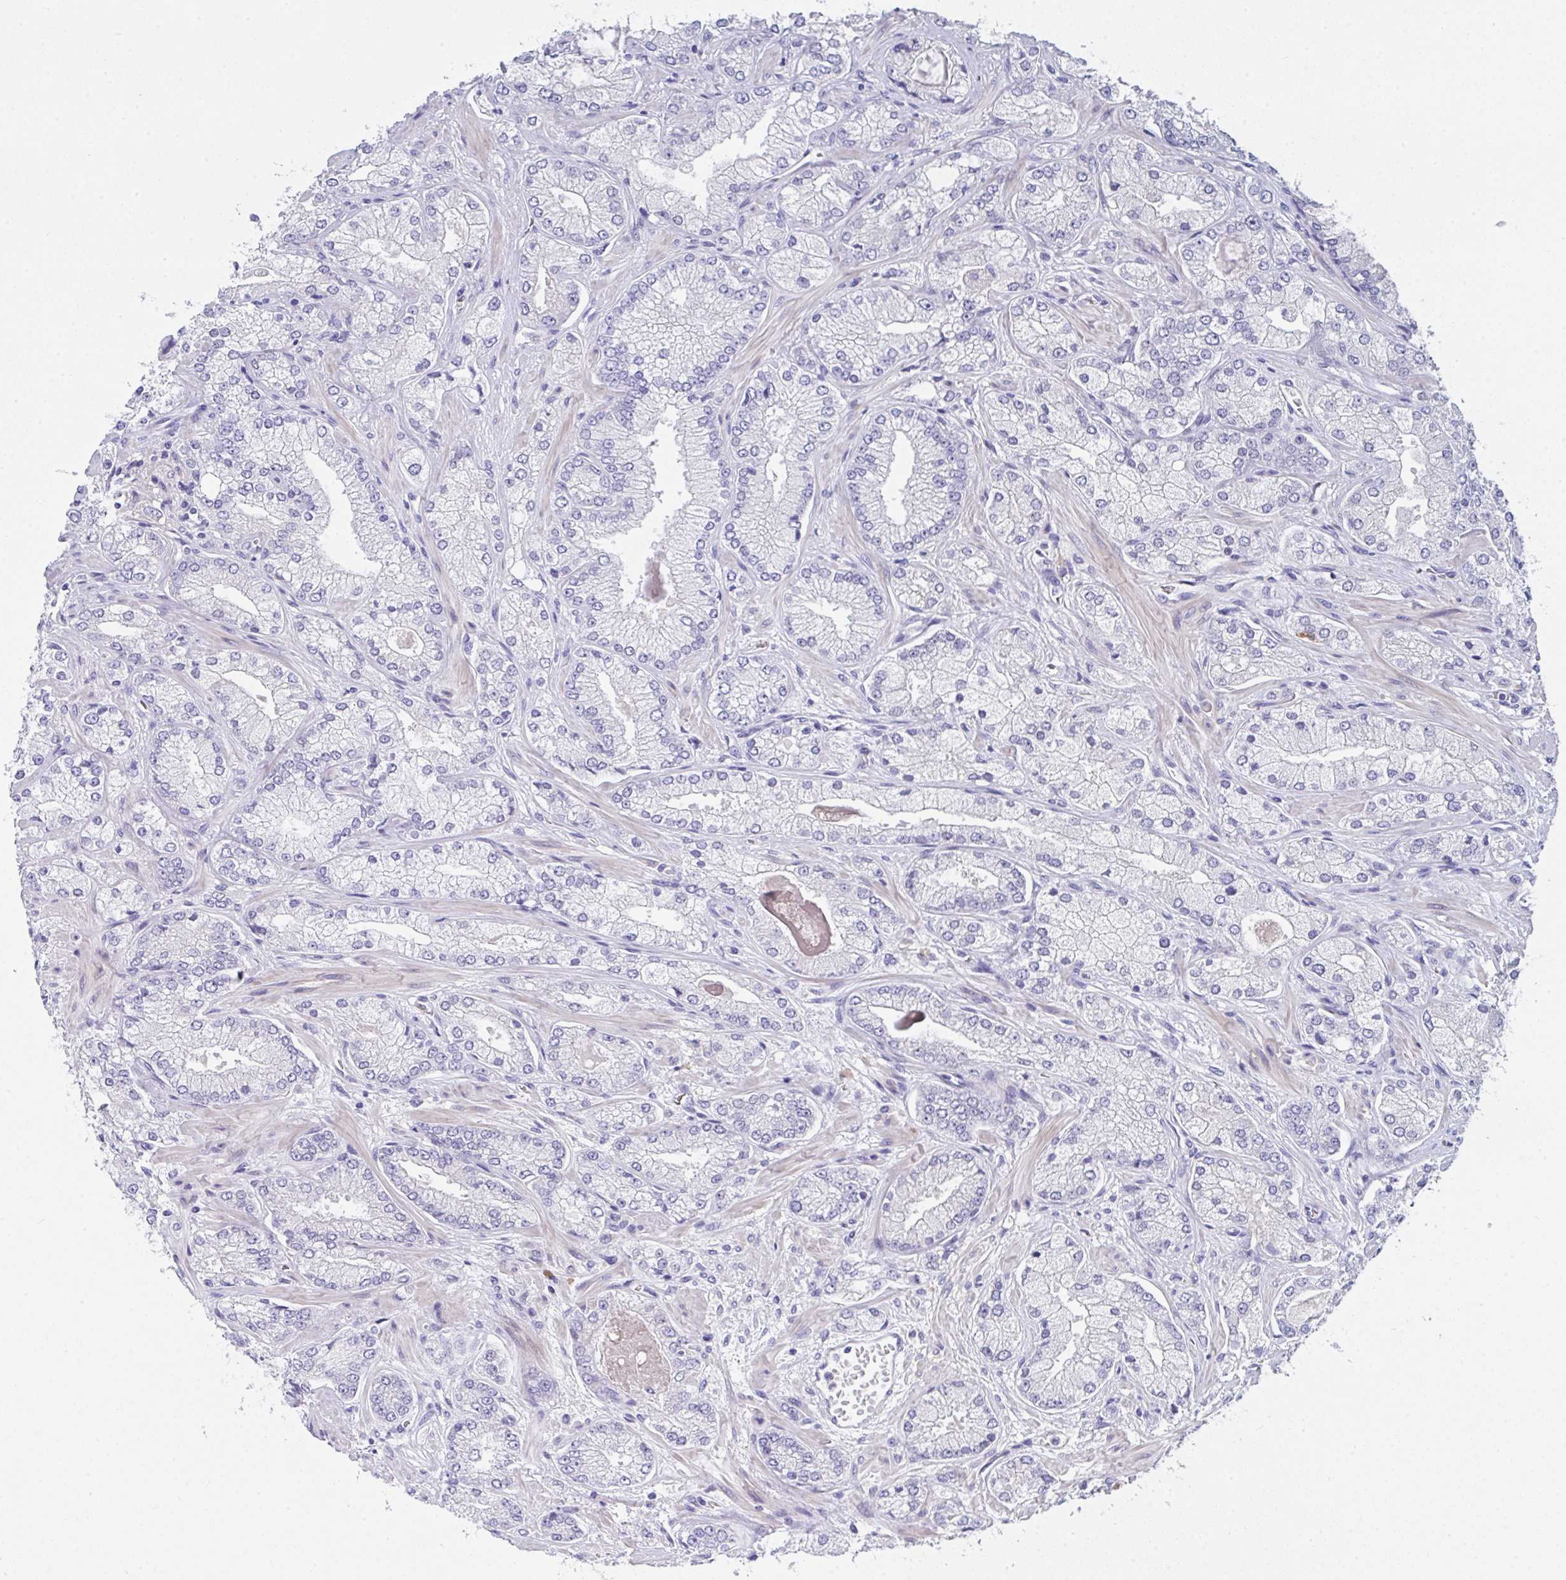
{"staining": {"intensity": "negative", "quantity": "none", "location": "none"}, "tissue": "prostate cancer", "cell_type": "Tumor cells", "image_type": "cancer", "snomed": [{"axis": "morphology", "description": "Normal tissue, NOS"}, {"axis": "morphology", "description": "Adenocarcinoma, High grade"}, {"axis": "topography", "description": "Prostate"}, {"axis": "topography", "description": "Peripheral nerve tissue"}], "caption": "Photomicrograph shows no protein staining in tumor cells of adenocarcinoma (high-grade) (prostate) tissue.", "gene": "FBXO47", "patient": {"sex": "male", "age": 68}}